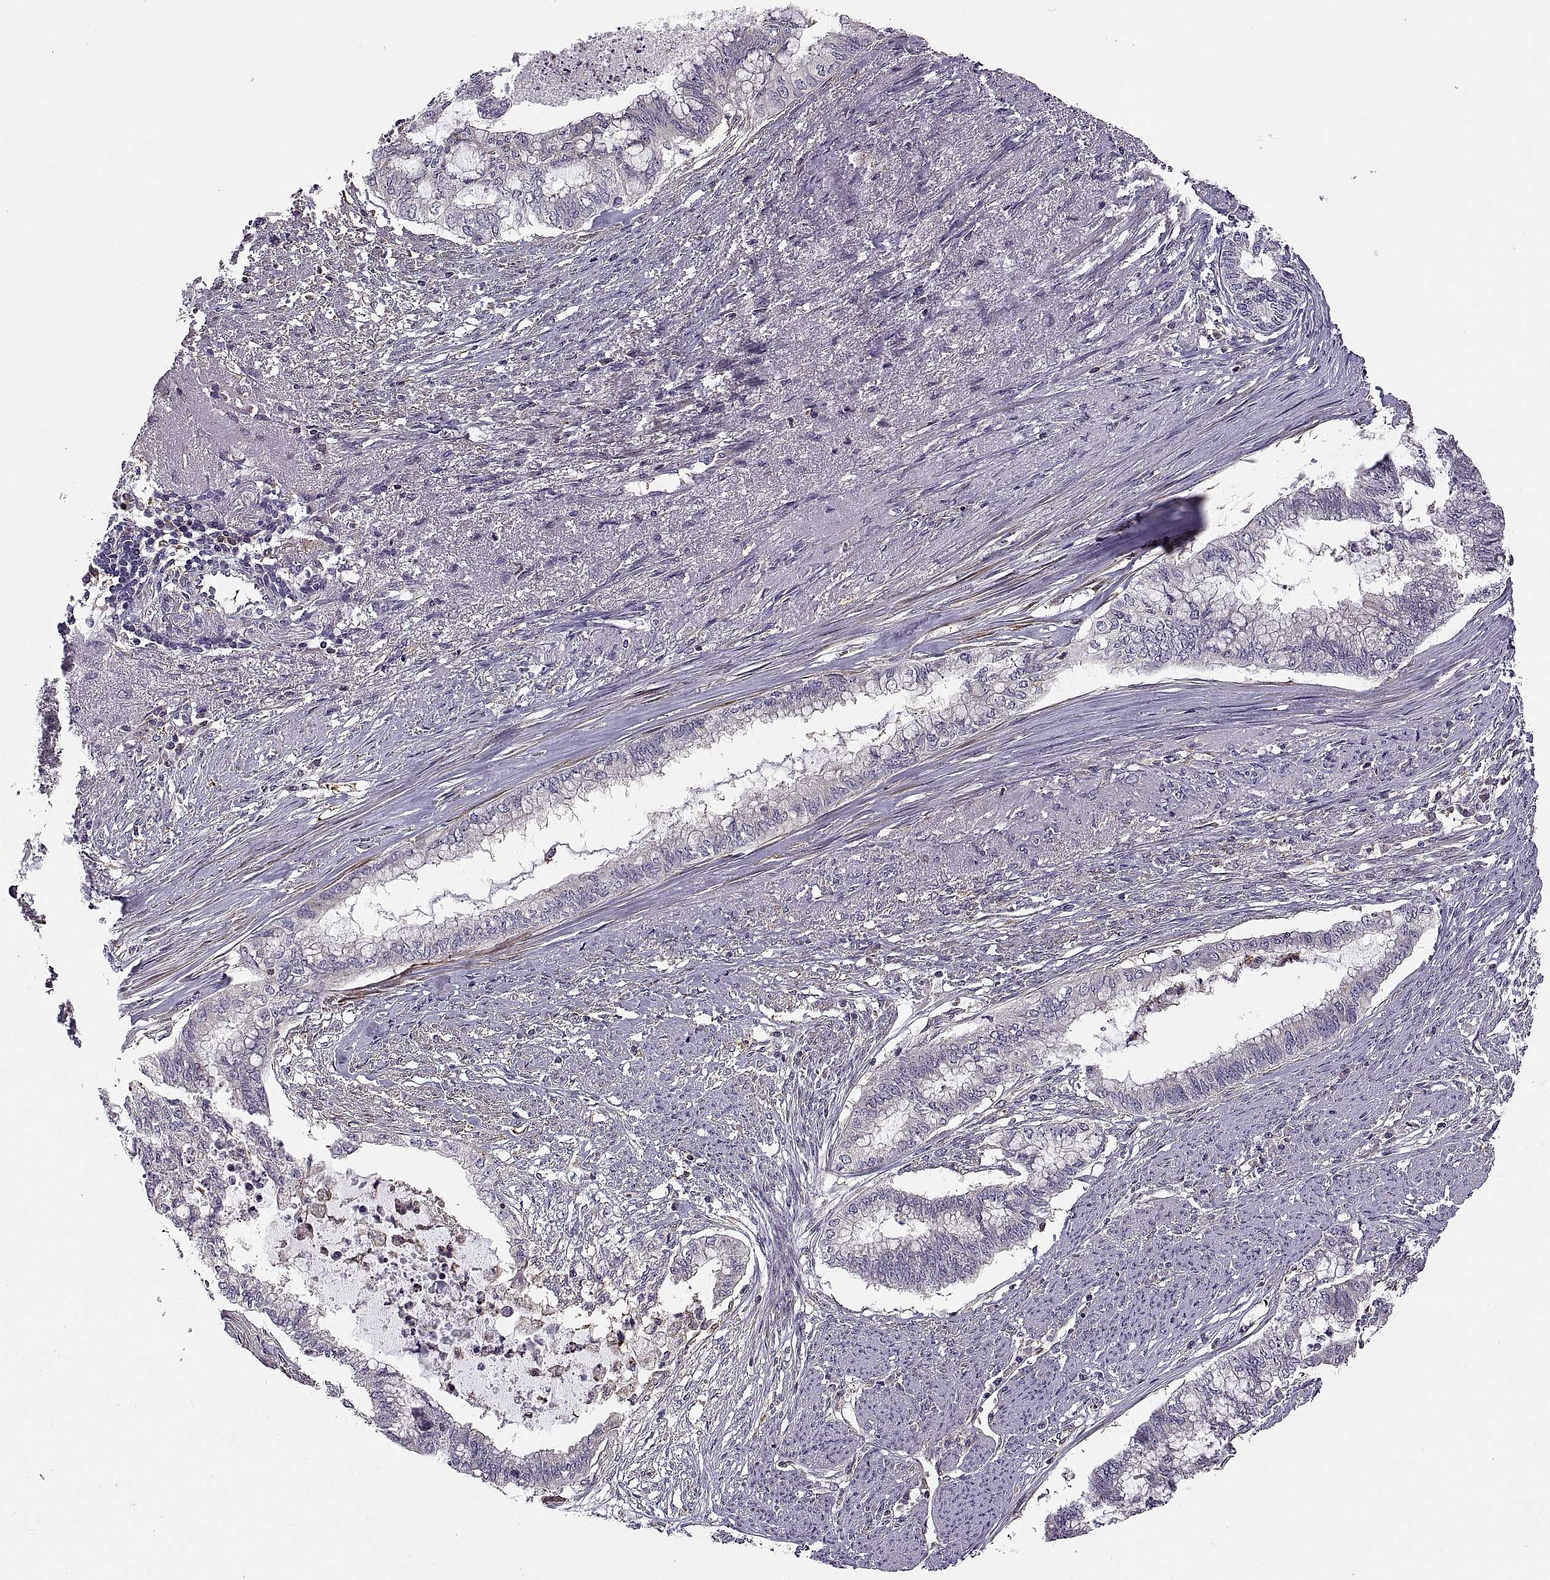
{"staining": {"intensity": "negative", "quantity": "none", "location": "none"}, "tissue": "endometrial cancer", "cell_type": "Tumor cells", "image_type": "cancer", "snomed": [{"axis": "morphology", "description": "Adenocarcinoma, NOS"}, {"axis": "topography", "description": "Endometrium"}], "caption": "Tumor cells show no significant protein expression in adenocarcinoma (endometrial). (DAB immunohistochemistry (IHC) with hematoxylin counter stain).", "gene": "SPATA32", "patient": {"sex": "female", "age": 79}}